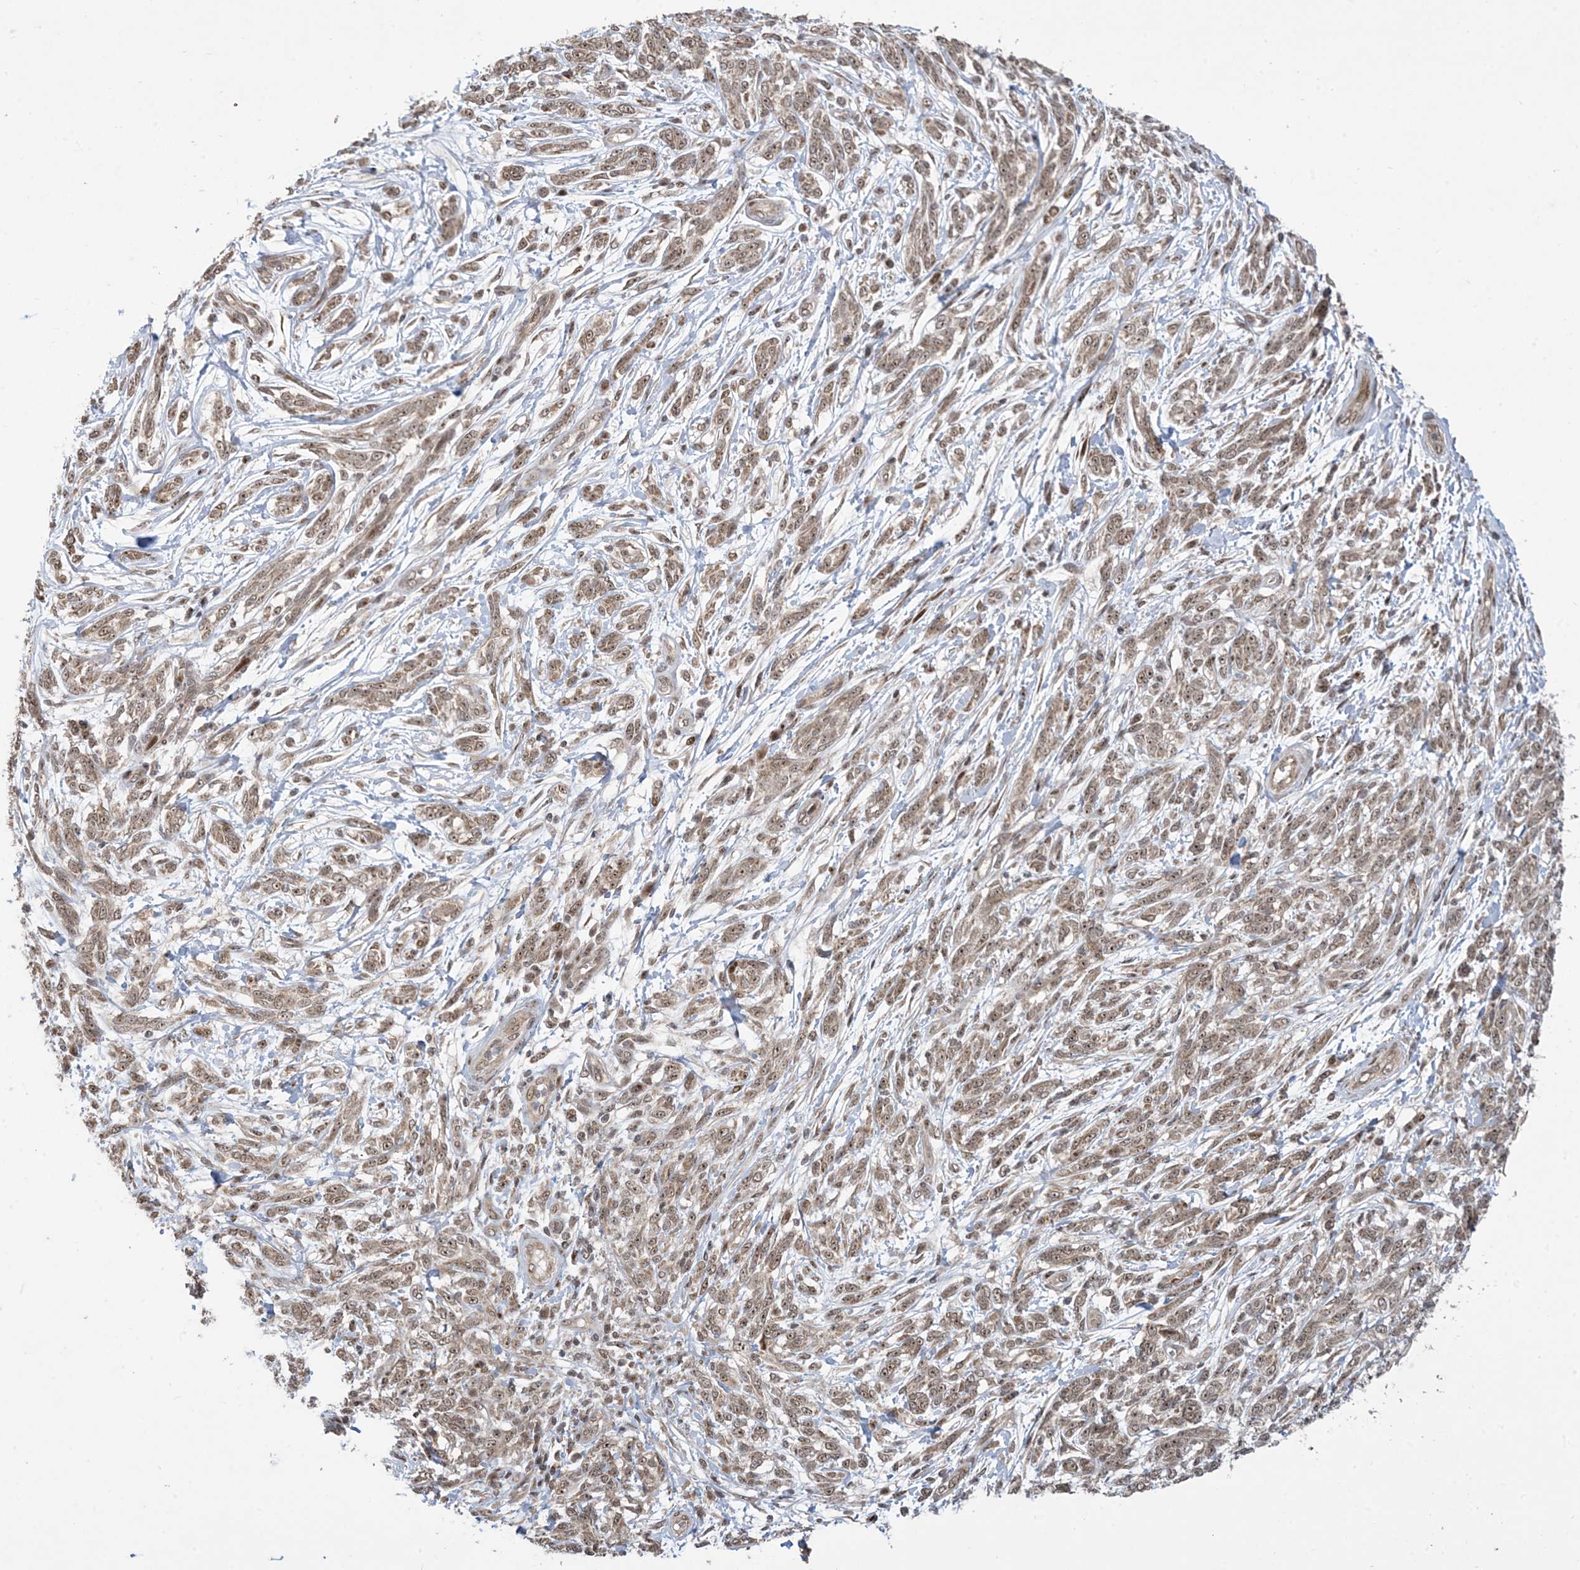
{"staining": {"intensity": "moderate", "quantity": ">75%", "location": "cytoplasmic/membranous,nuclear"}, "tissue": "melanoma", "cell_type": "Tumor cells", "image_type": "cancer", "snomed": [{"axis": "morphology", "description": "Malignant melanoma, NOS"}, {"axis": "topography", "description": "Skin"}], "caption": "This is a photomicrograph of immunohistochemistry staining of melanoma, which shows moderate expression in the cytoplasmic/membranous and nuclear of tumor cells.", "gene": "FAM9B", "patient": {"sex": "male", "age": 49}}